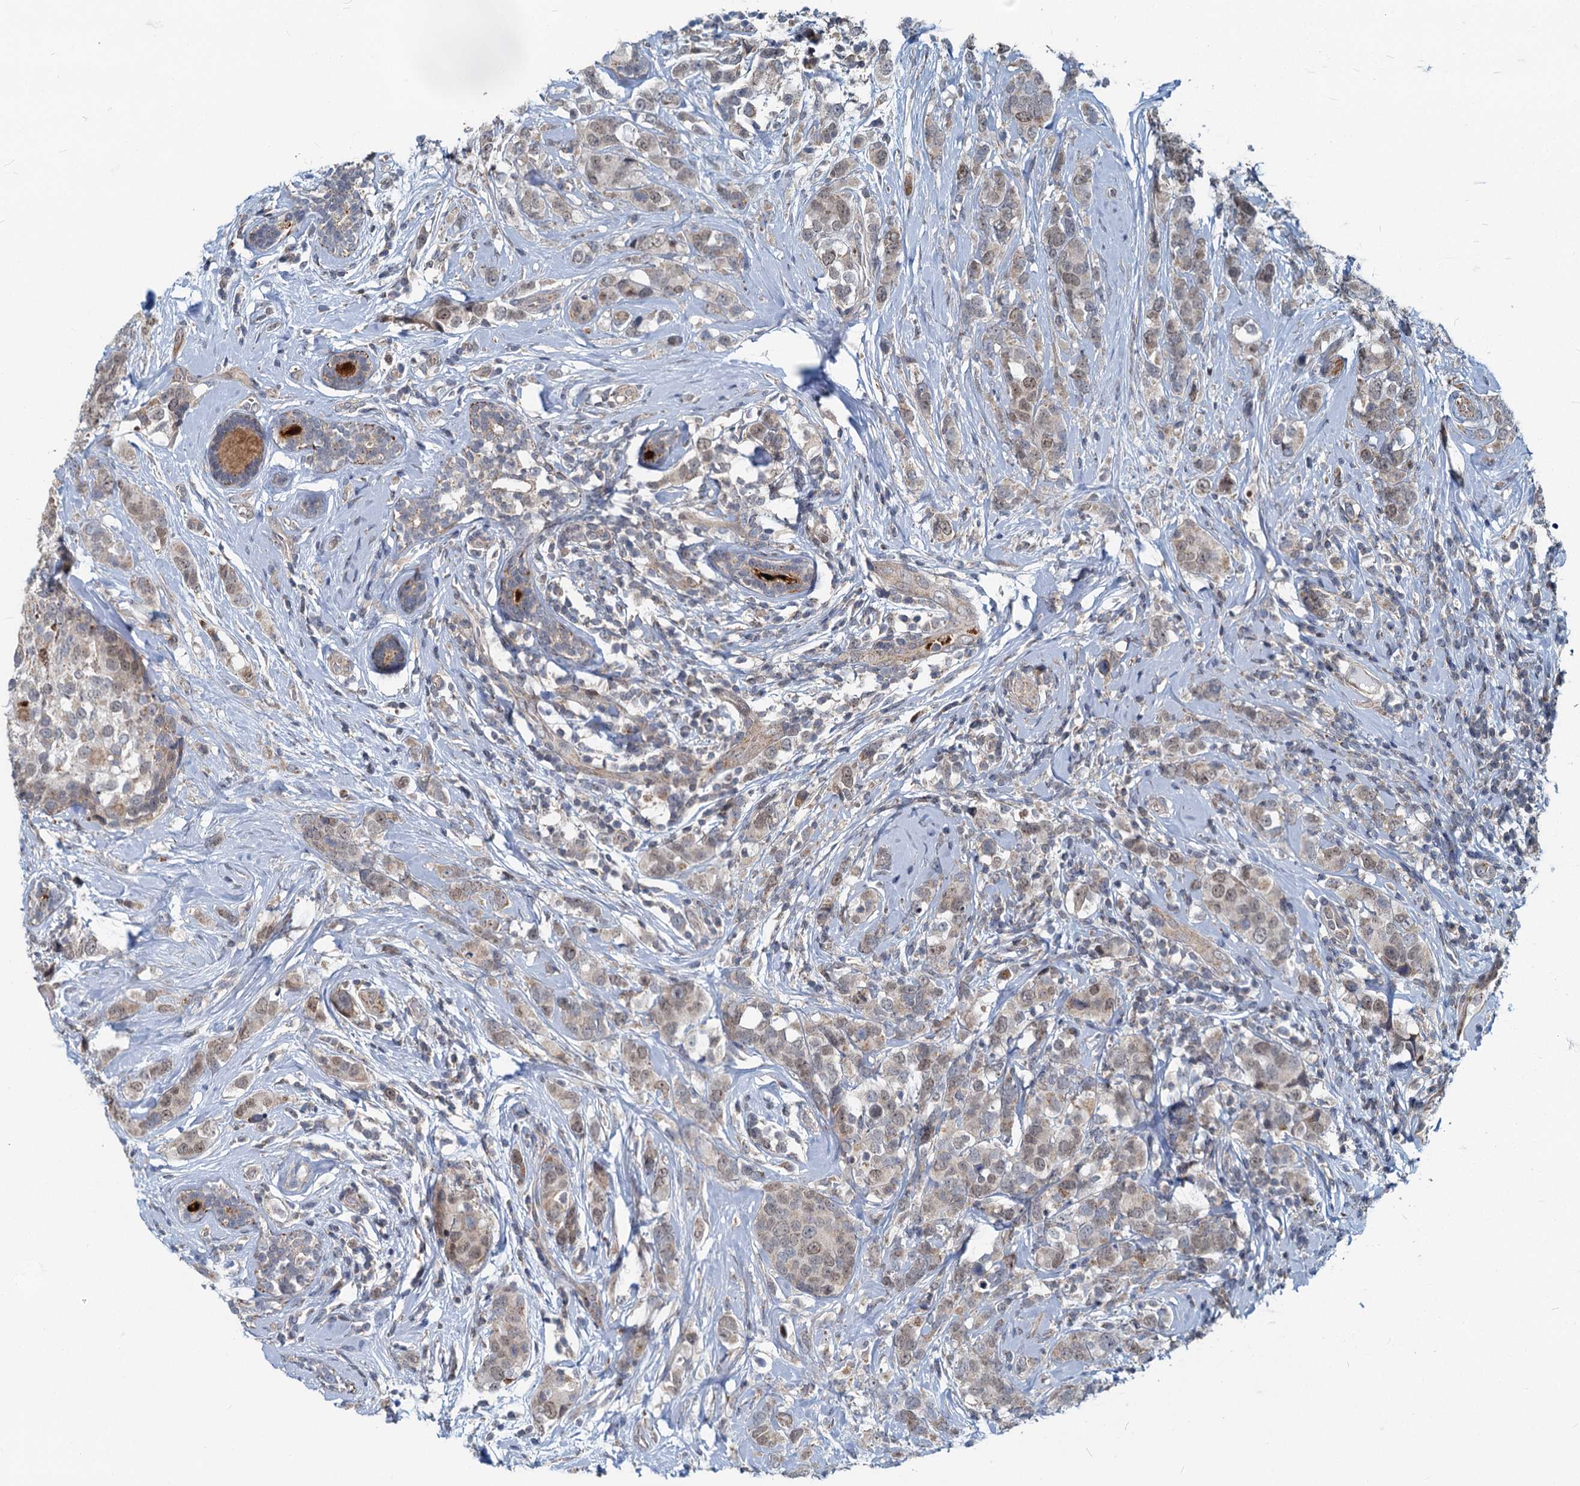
{"staining": {"intensity": "weak", "quantity": "<25%", "location": "cytoplasmic/membranous,nuclear"}, "tissue": "breast cancer", "cell_type": "Tumor cells", "image_type": "cancer", "snomed": [{"axis": "morphology", "description": "Lobular carcinoma"}, {"axis": "topography", "description": "Breast"}], "caption": "The immunohistochemistry (IHC) image has no significant expression in tumor cells of lobular carcinoma (breast) tissue.", "gene": "ADCY2", "patient": {"sex": "female", "age": 59}}